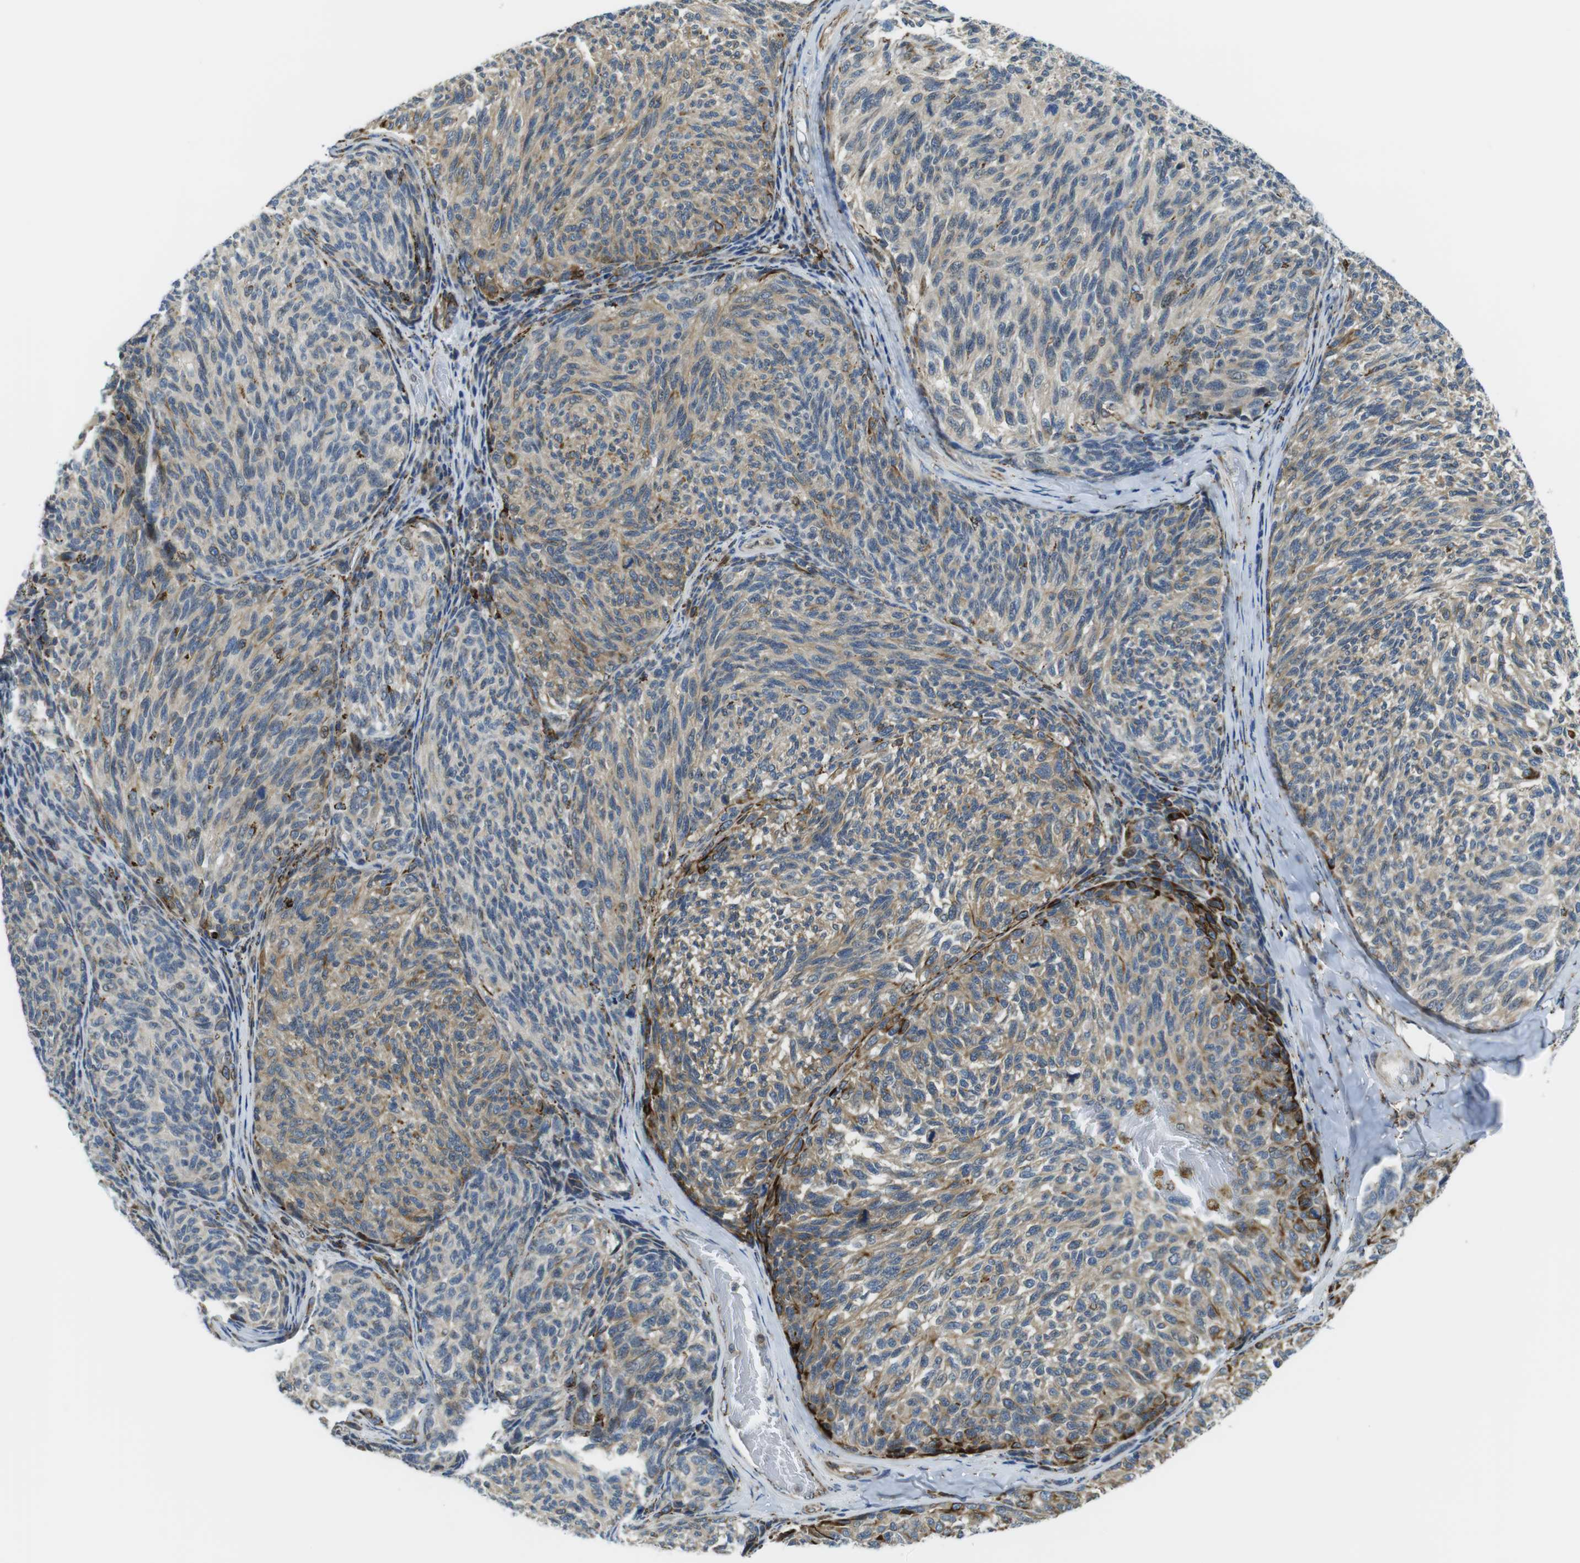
{"staining": {"intensity": "moderate", "quantity": "25%-75%", "location": "cytoplasmic/membranous"}, "tissue": "melanoma", "cell_type": "Tumor cells", "image_type": "cancer", "snomed": [{"axis": "morphology", "description": "Malignant melanoma, NOS"}, {"axis": "topography", "description": "Skin"}], "caption": "This photomicrograph exhibits melanoma stained with IHC to label a protein in brown. The cytoplasmic/membranous of tumor cells show moderate positivity for the protein. Nuclei are counter-stained blue.", "gene": "KCNE3", "patient": {"sex": "female", "age": 73}}